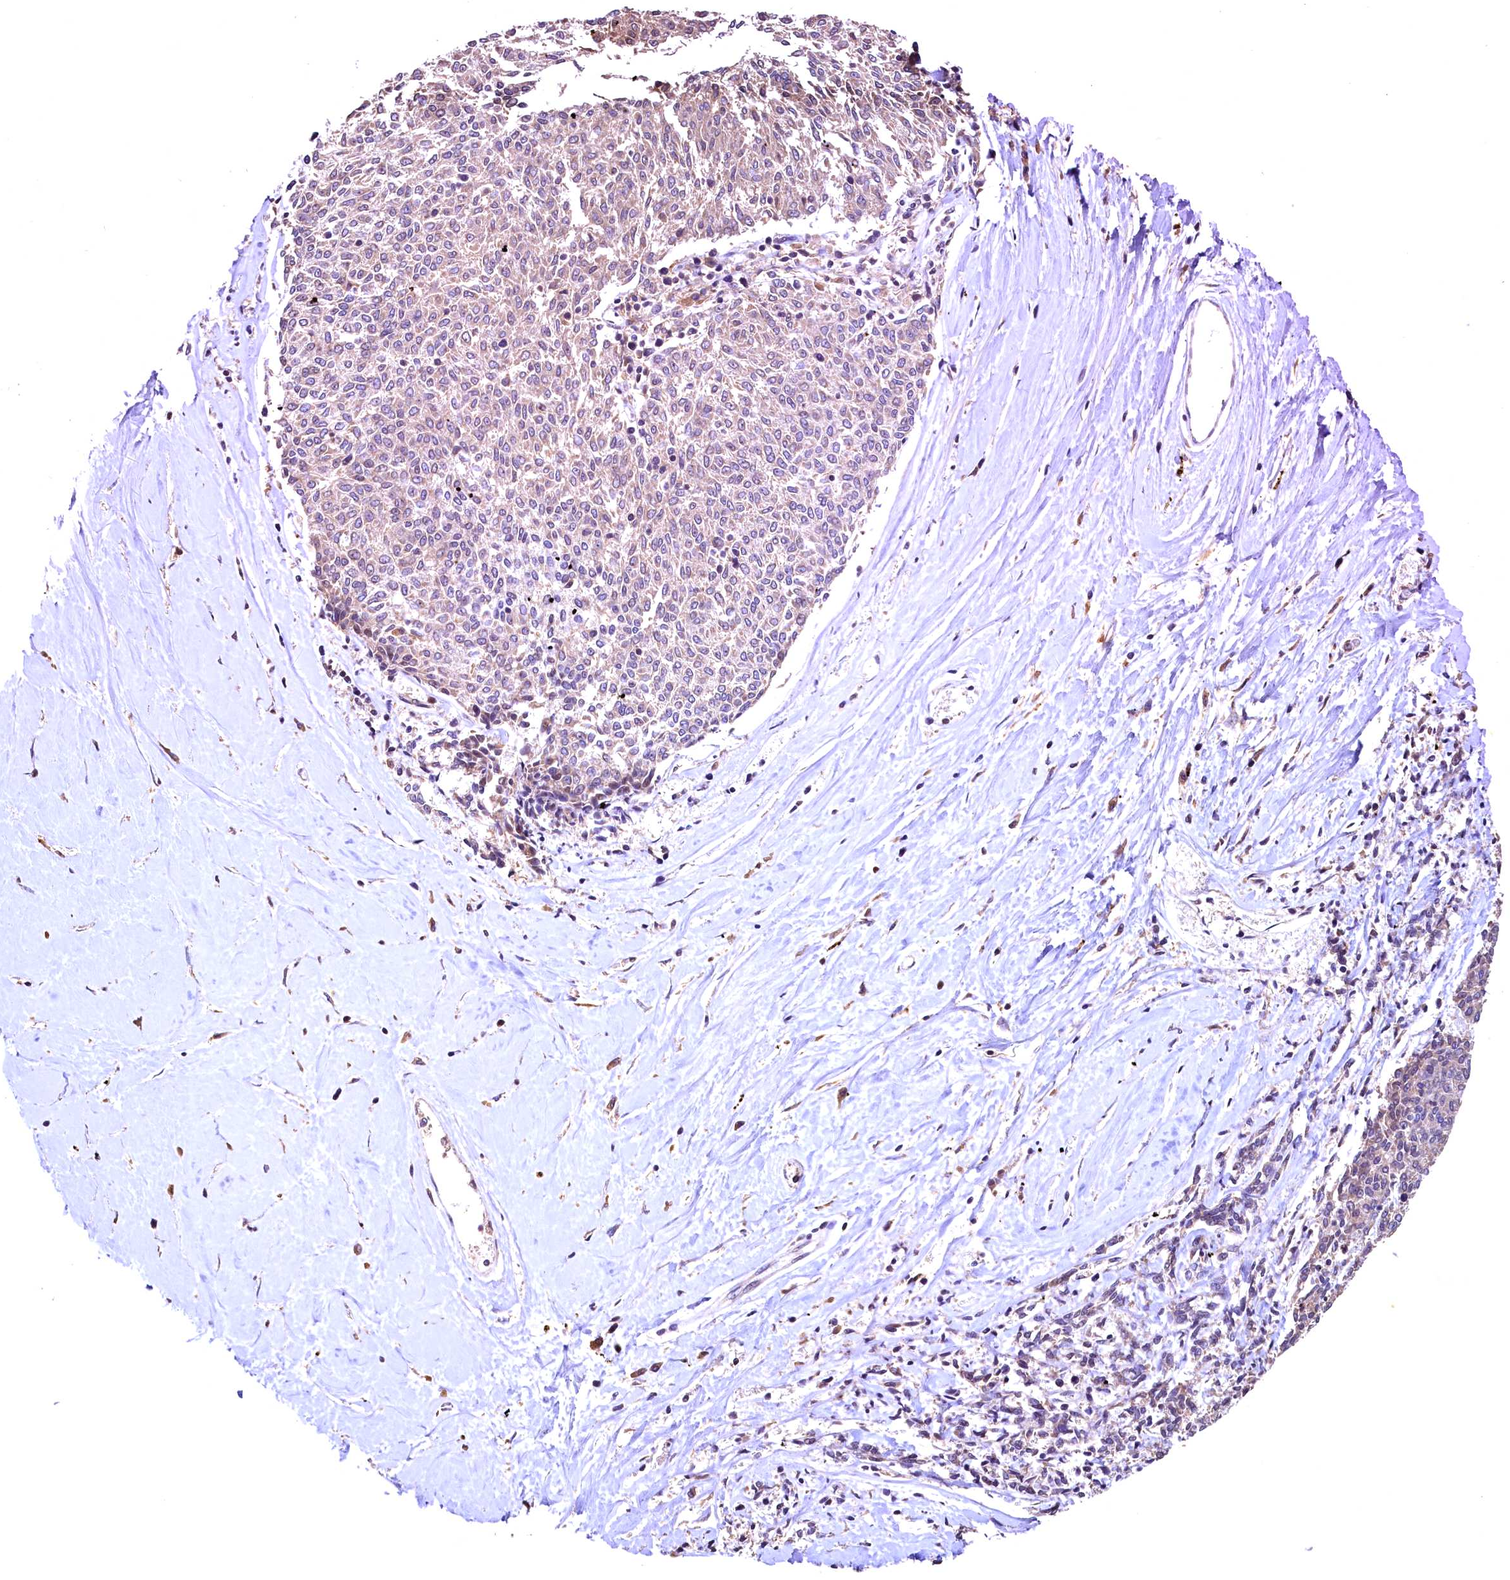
{"staining": {"intensity": "negative", "quantity": "none", "location": "none"}, "tissue": "melanoma", "cell_type": "Tumor cells", "image_type": "cancer", "snomed": [{"axis": "morphology", "description": "Malignant melanoma, NOS"}, {"axis": "topography", "description": "Skin"}], "caption": "Immunohistochemistry micrograph of neoplastic tissue: human malignant melanoma stained with DAB displays no significant protein positivity in tumor cells.", "gene": "LATS2", "patient": {"sex": "female", "age": 72}}